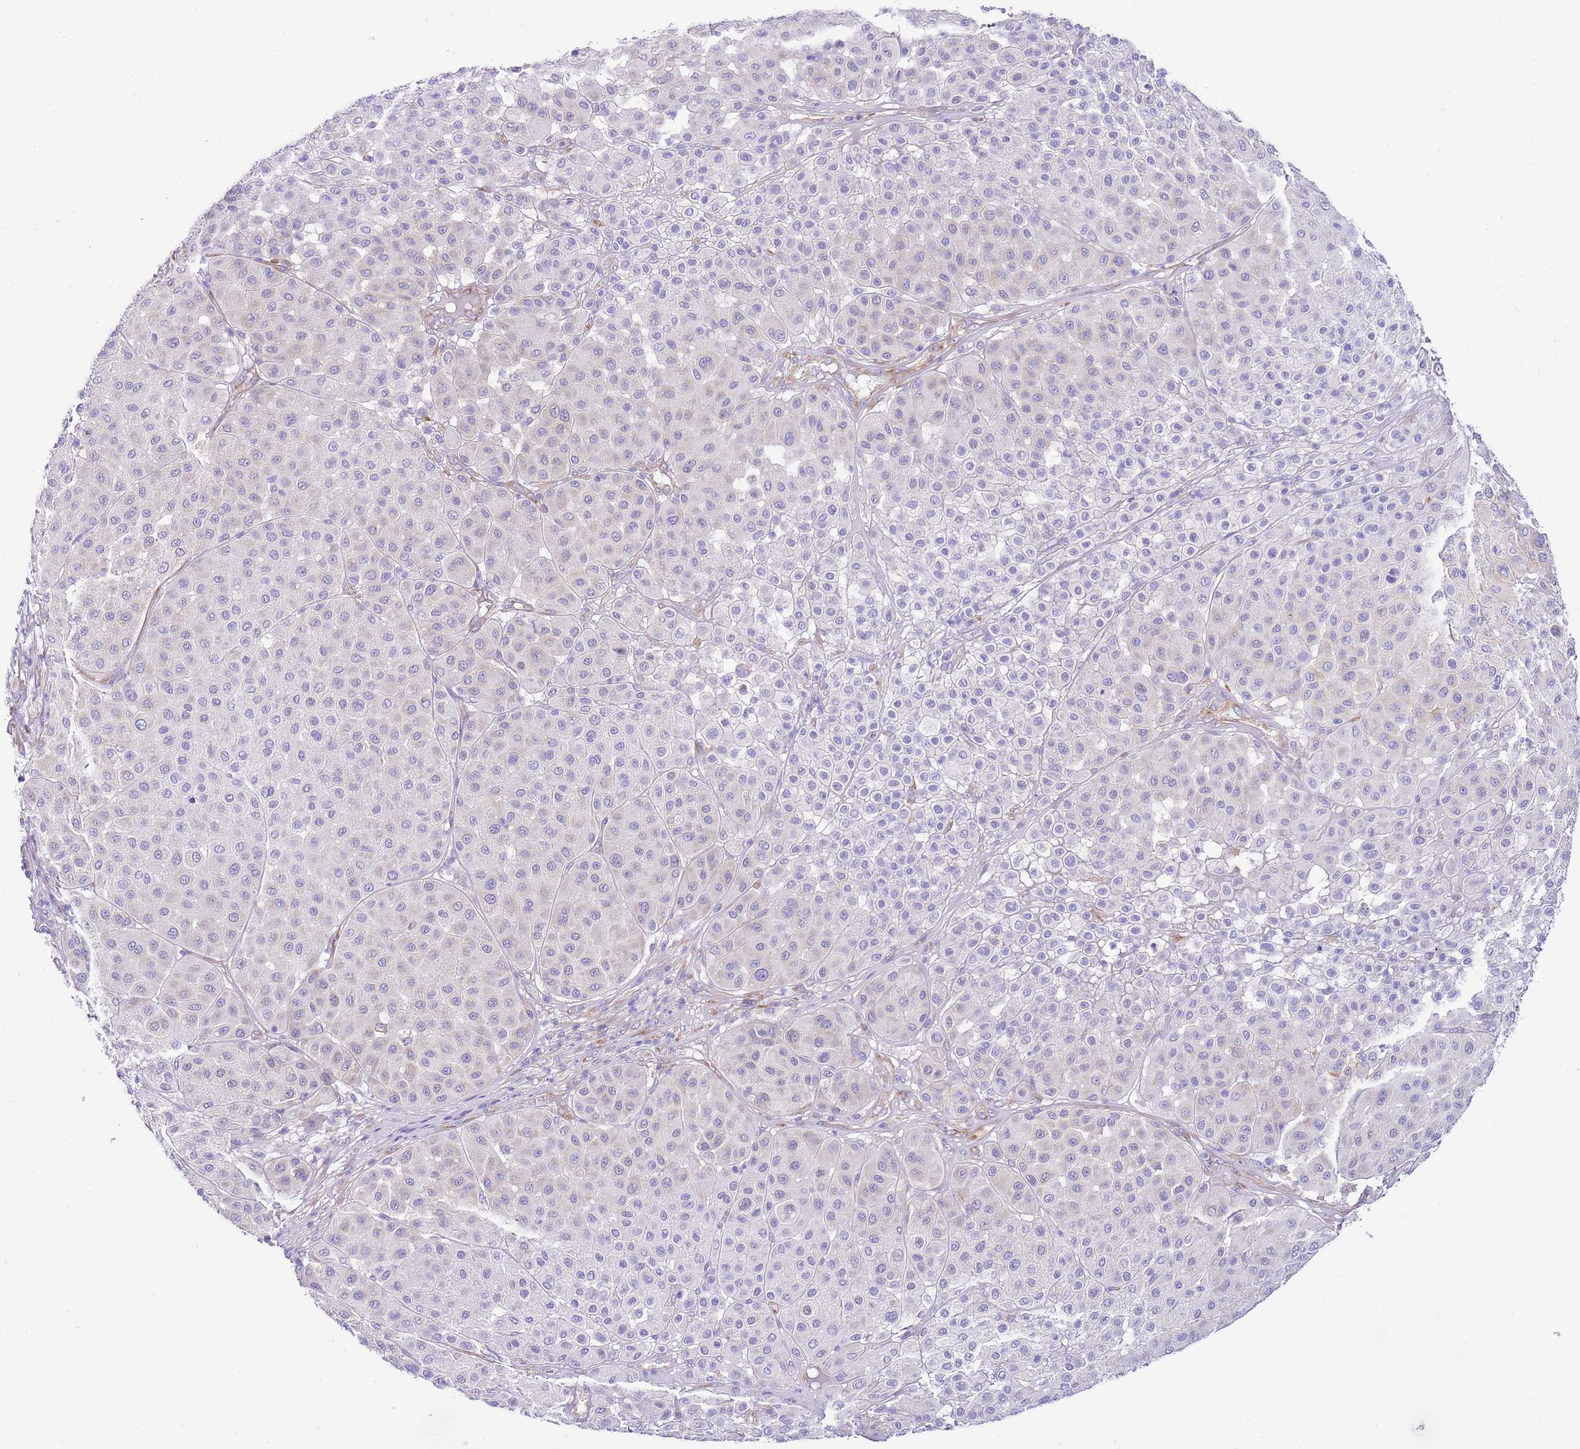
{"staining": {"intensity": "negative", "quantity": "none", "location": "none"}, "tissue": "melanoma", "cell_type": "Tumor cells", "image_type": "cancer", "snomed": [{"axis": "morphology", "description": "Malignant melanoma, Metastatic site"}, {"axis": "topography", "description": "Smooth muscle"}], "caption": "The histopathology image shows no staining of tumor cells in malignant melanoma (metastatic site). (Brightfield microscopy of DAB IHC at high magnification).", "gene": "RPS10", "patient": {"sex": "male", "age": 41}}